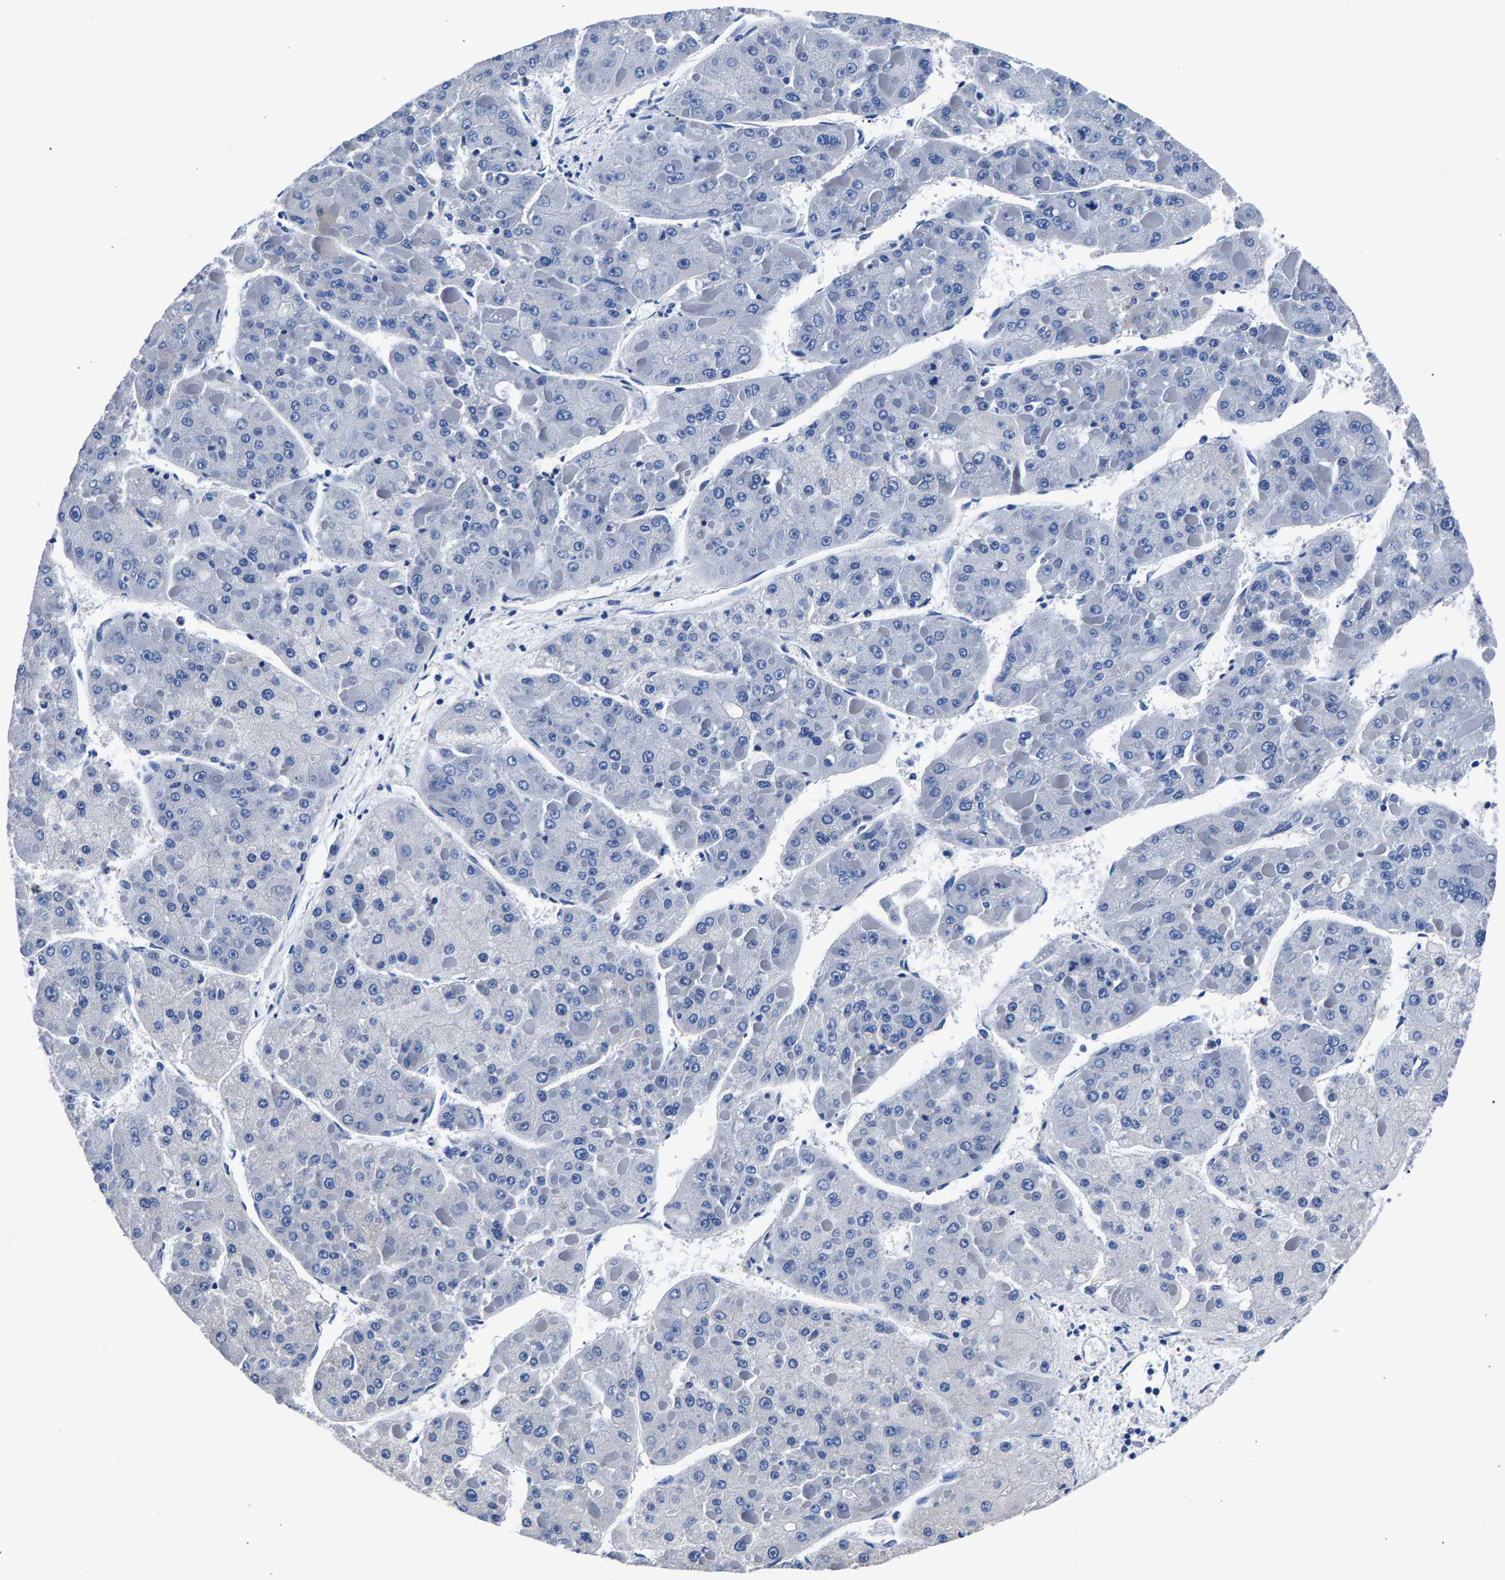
{"staining": {"intensity": "negative", "quantity": "none", "location": "none"}, "tissue": "liver cancer", "cell_type": "Tumor cells", "image_type": "cancer", "snomed": [{"axis": "morphology", "description": "Carcinoma, Hepatocellular, NOS"}, {"axis": "topography", "description": "Liver"}], "caption": "Human liver hepatocellular carcinoma stained for a protein using immunohistochemistry exhibits no expression in tumor cells.", "gene": "PHF24", "patient": {"sex": "female", "age": 73}}